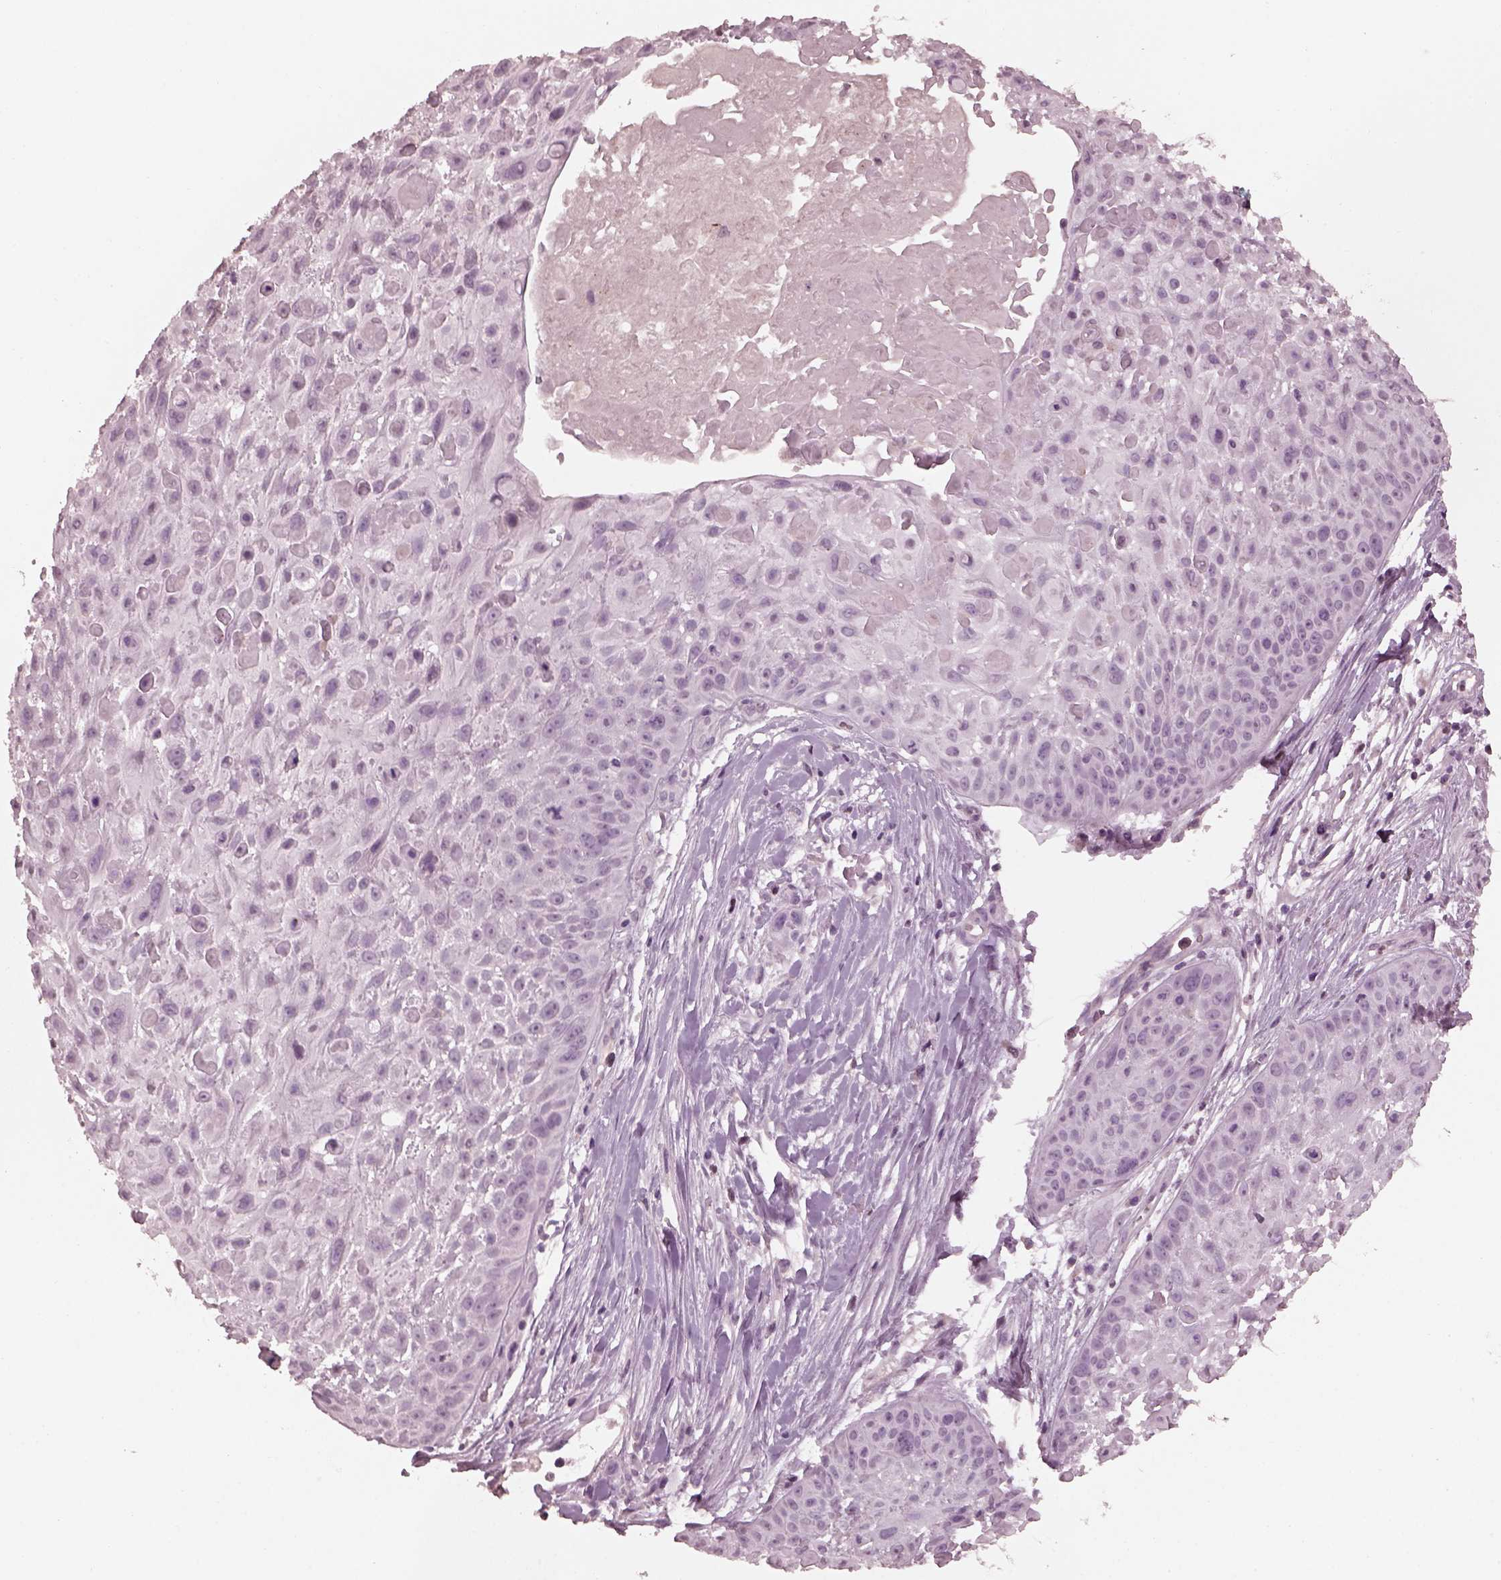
{"staining": {"intensity": "negative", "quantity": "none", "location": "none"}, "tissue": "skin cancer", "cell_type": "Tumor cells", "image_type": "cancer", "snomed": [{"axis": "morphology", "description": "Squamous cell carcinoma, NOS"}, {"axis": "topography", "description": "Skin"}, {"axis": "topography", "description": "Anal"}], "caption": "Immunohistochemistry micrograph of neoplastic tissue: skin squamous cell carcinoma stained with DAB (3,3'-diaminobenzidine) shows no significant protein positivity in tumor cells.", "gene": "TSKS", "patient": {"sex": "female", "age": 75}}